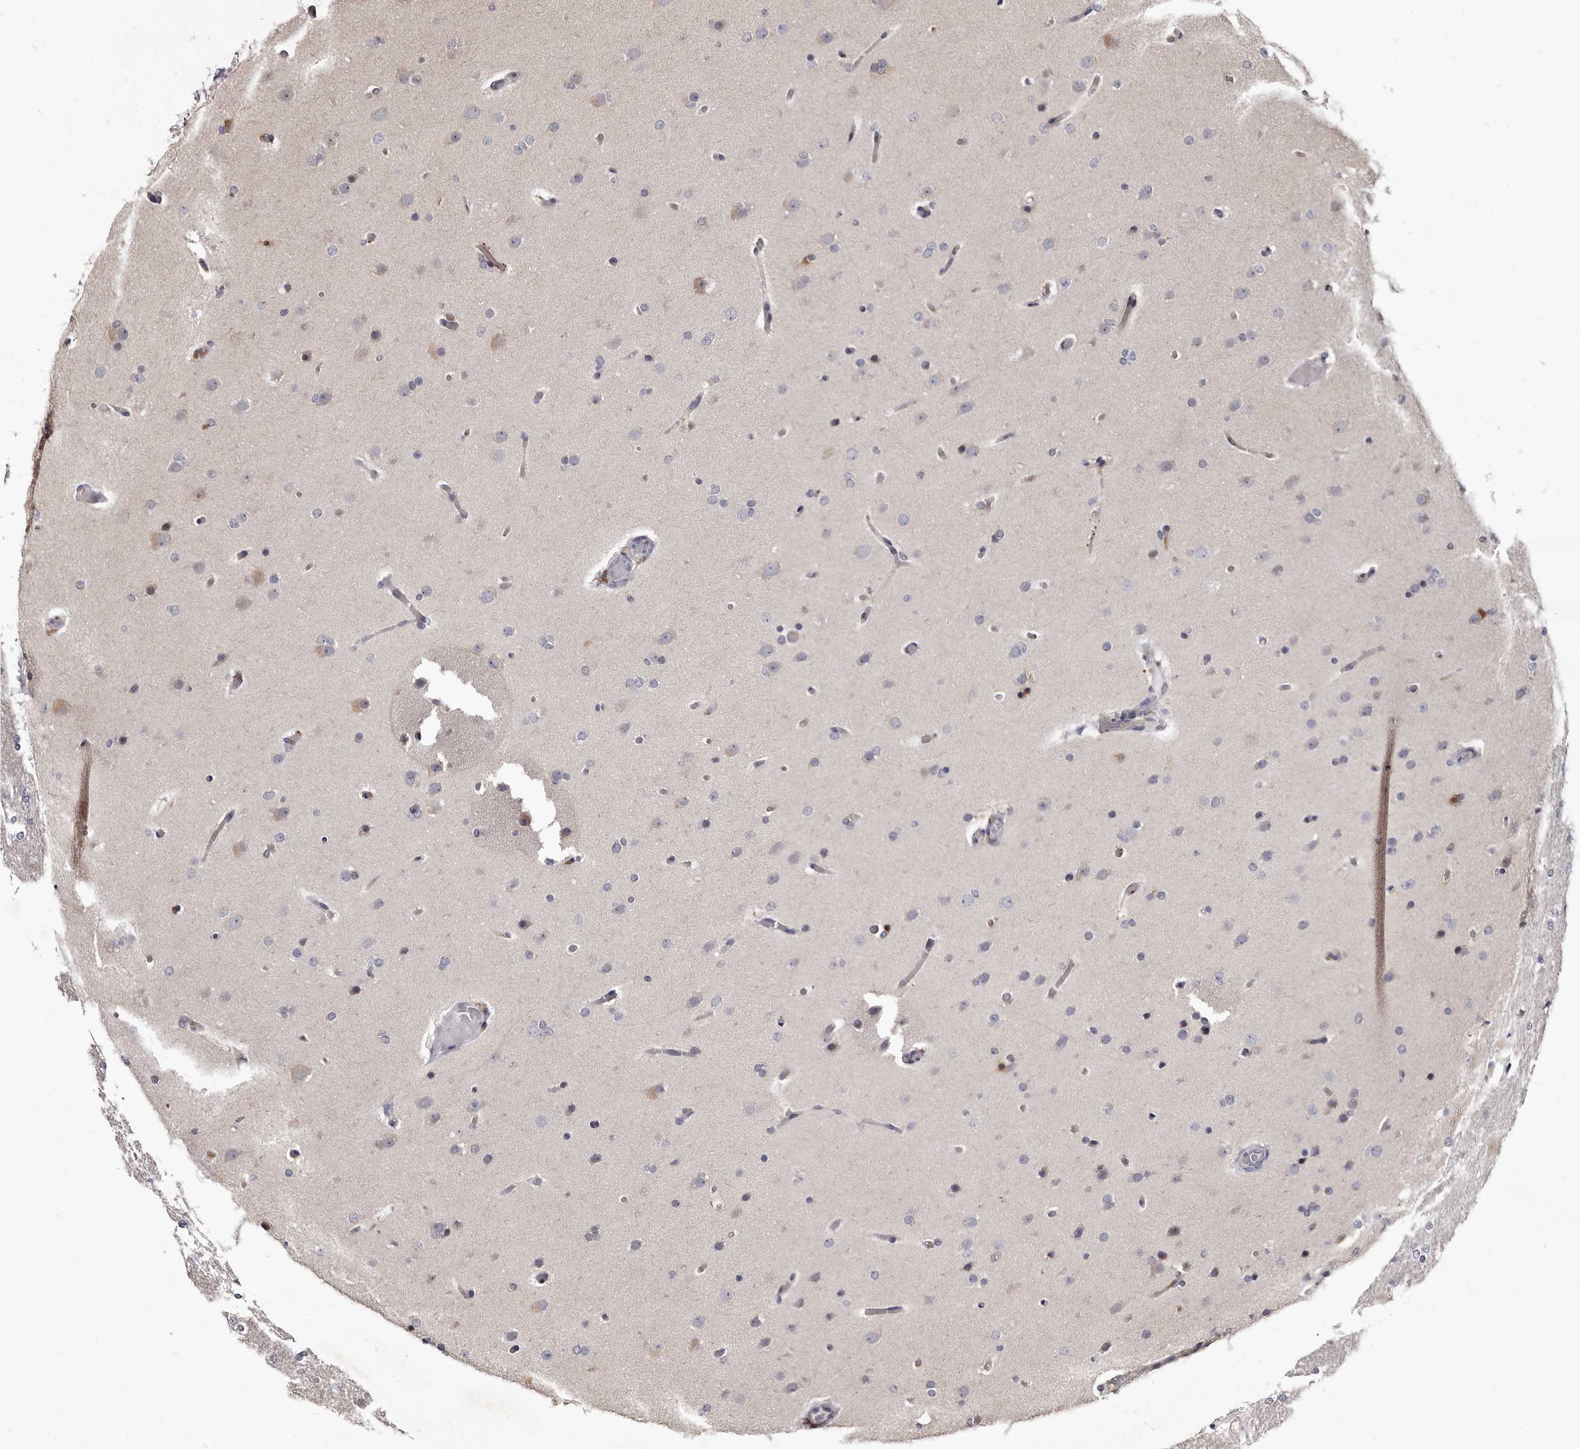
{"staining": {"intensity": "negative", "quantity": "none", "location": "none"}, "tissue": "glioma", "cell_type": "Tumor cells", "image_type": "cancer", "snomed": [{"axis": "morphology", "description": "Glioma, malignant, High grade"}, {"axis": "topography", "description": "Cerebral cortex"}], "caption": "IHC photomicrograph of human glioma stained for a protein (brown), which exhibits no expression in tumor cells.", "gene": "FAM91A1", "patient": {"sex": "female", "age": 36}}